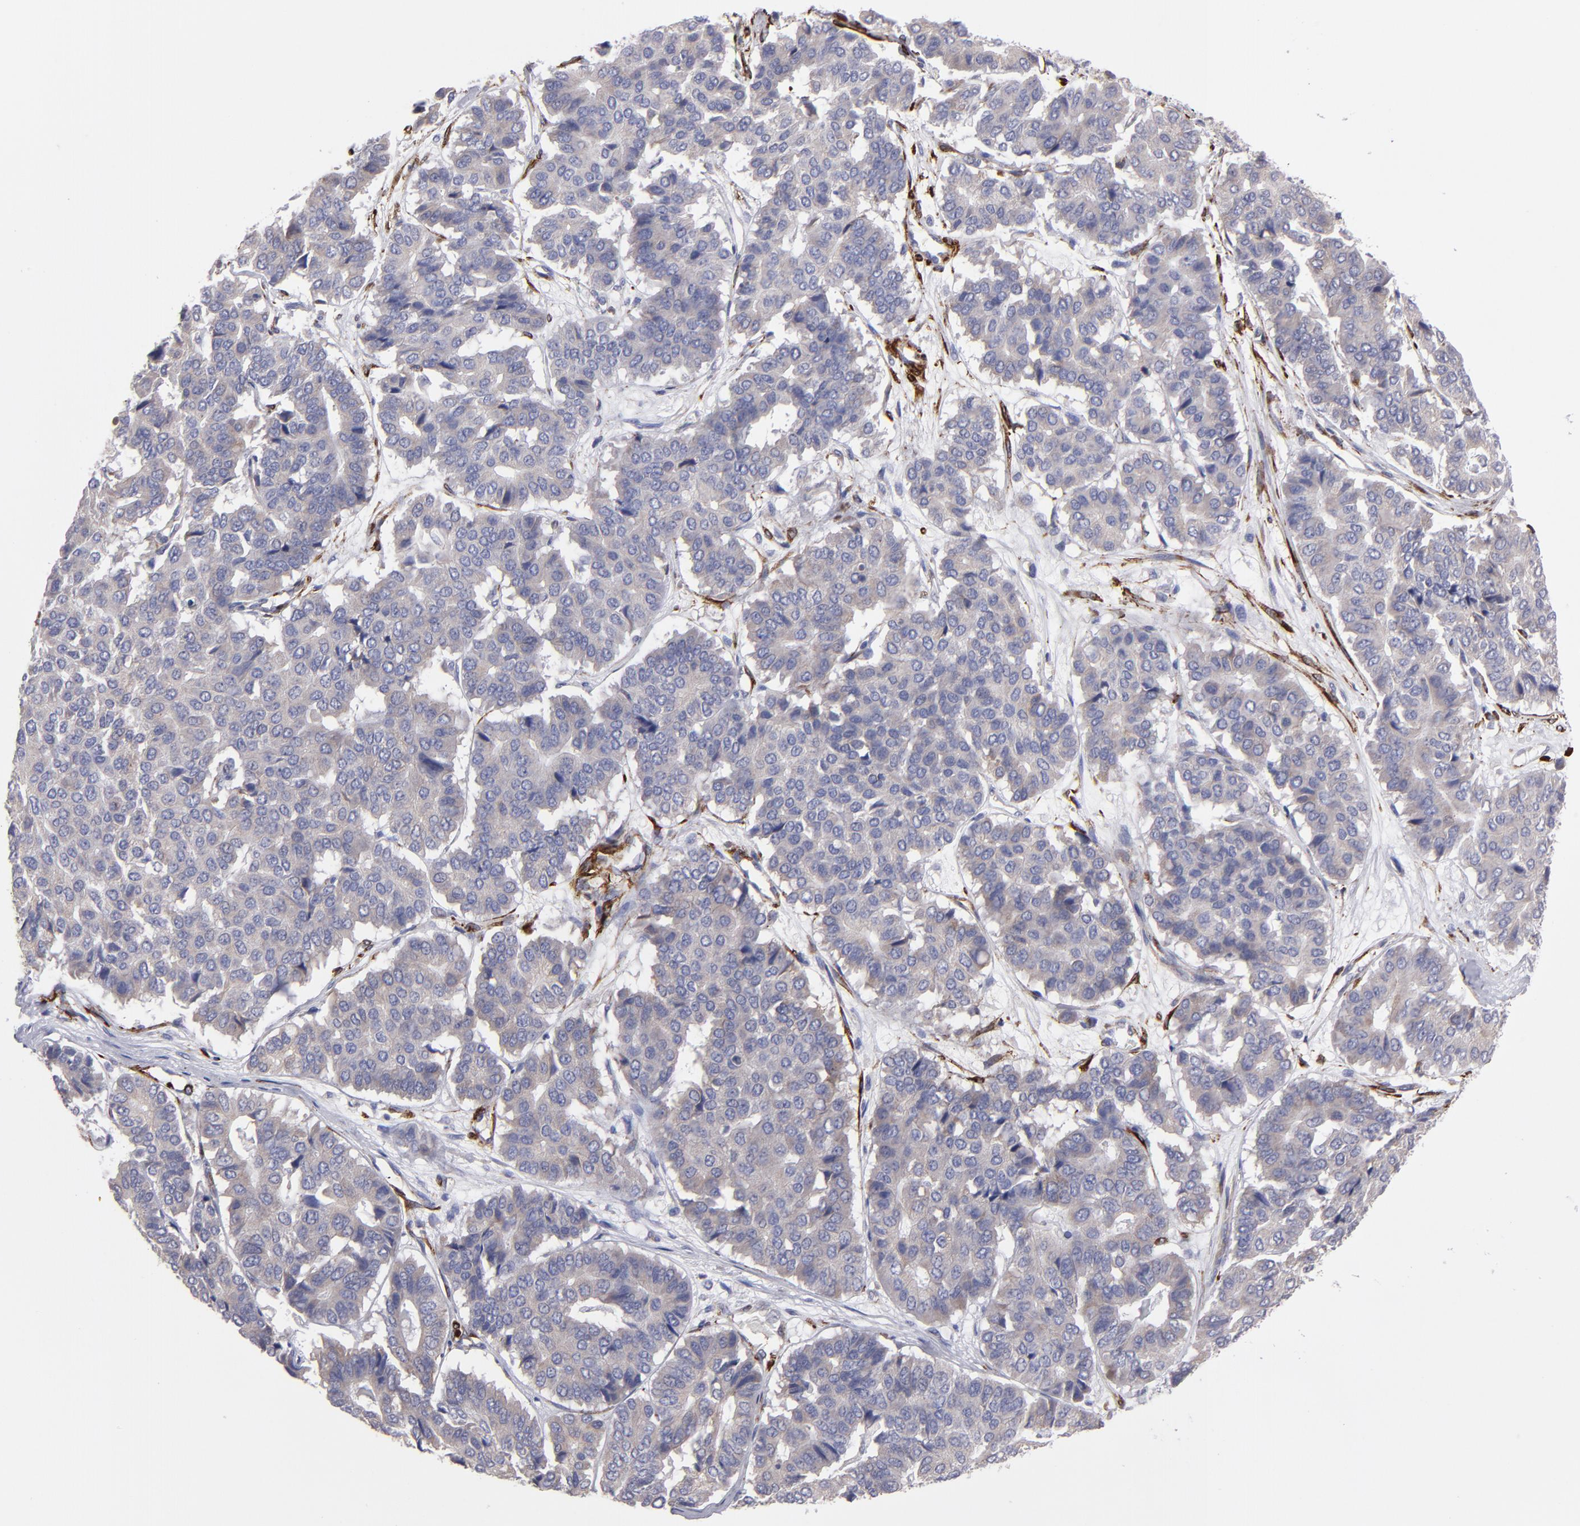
{"staining": {"intensity": "weak", "quantity": ">75%", "location": "cytoplasmic/membranous"}, "tissue": "pancreatic cancer", "cell_type": "Tumor cells", "image_type": "cancer", "snomed": [{"axis": "morphology", "description": "Adenocarcinoma, NOS"}, {"axis": "topography", "description": "Pancreas"}], "caption": "Pancreatic cancer was stained to show a protein in brown. There is low levels of weak cytoplasmic/membranous positivity in about >75% of tumor cells.", "gene": "SLMAP", "patient": {"sex": "male", "age": 50}}